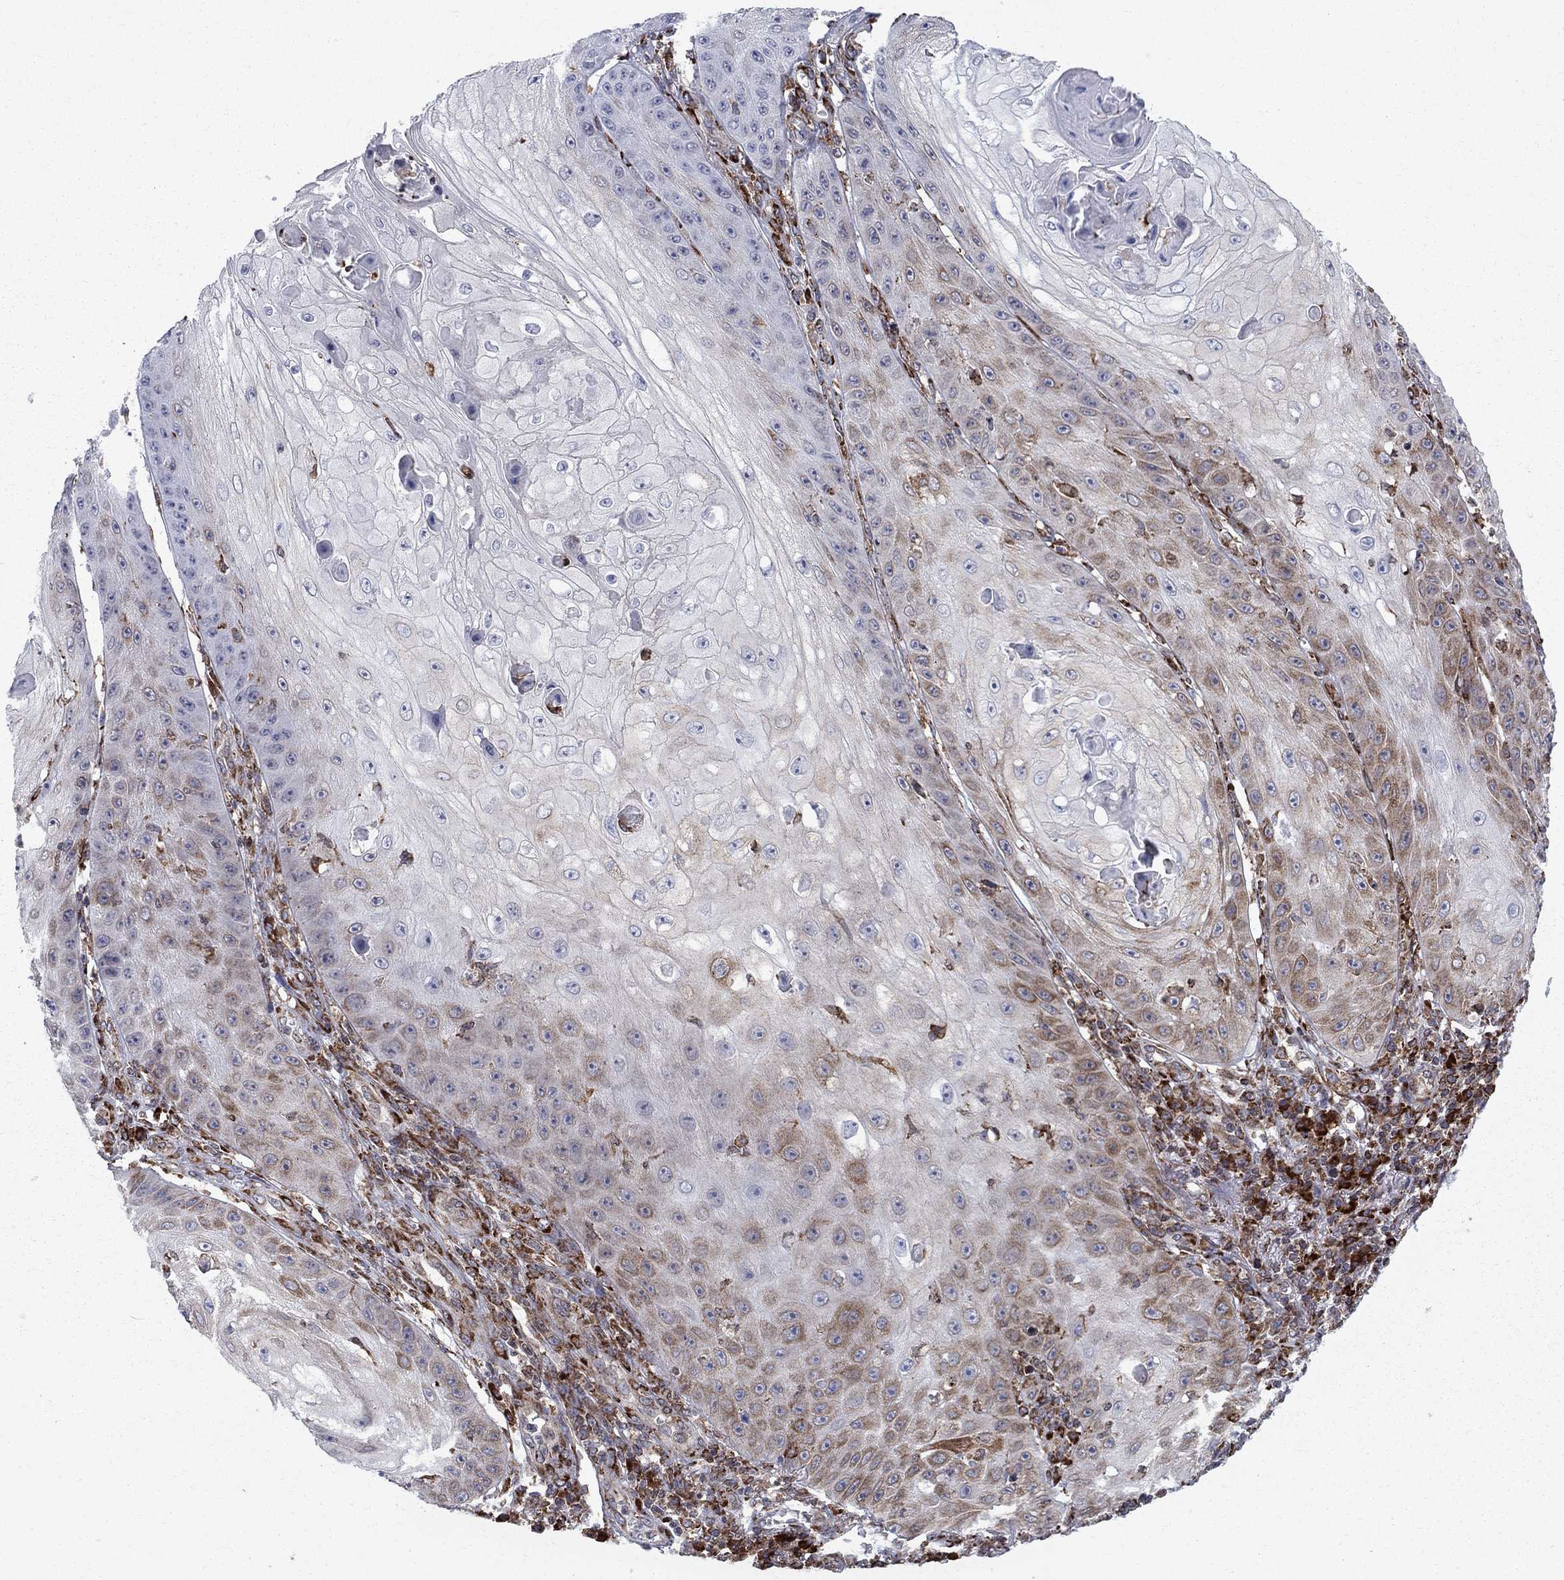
{"staining": {"intensity": "moderate", "quantity": "<25%", "location": "cytoplasmic/membranous"}, "tissue": "skin cancer", "cell_type": "Tumor cells", "image_type": "cancer", "snomed": [{"axis": "morphology", "description": "Squamous cell carcinoma, NOS"}, {"axis": "topography", "description": "Skin"}], "caption": "Squamous cell carcinoma (skin) was stained to show a protein in brown. There is low levels of moderate cytoplasmic/membranous expression in about <25% of tumor cells. (DAB (3,3'-diaminobenzidine) IHC, brown staining for protein, blue staining for nuclei).", "gene": "CAB39L", "patient": {"sex": "male", "age": 70}}